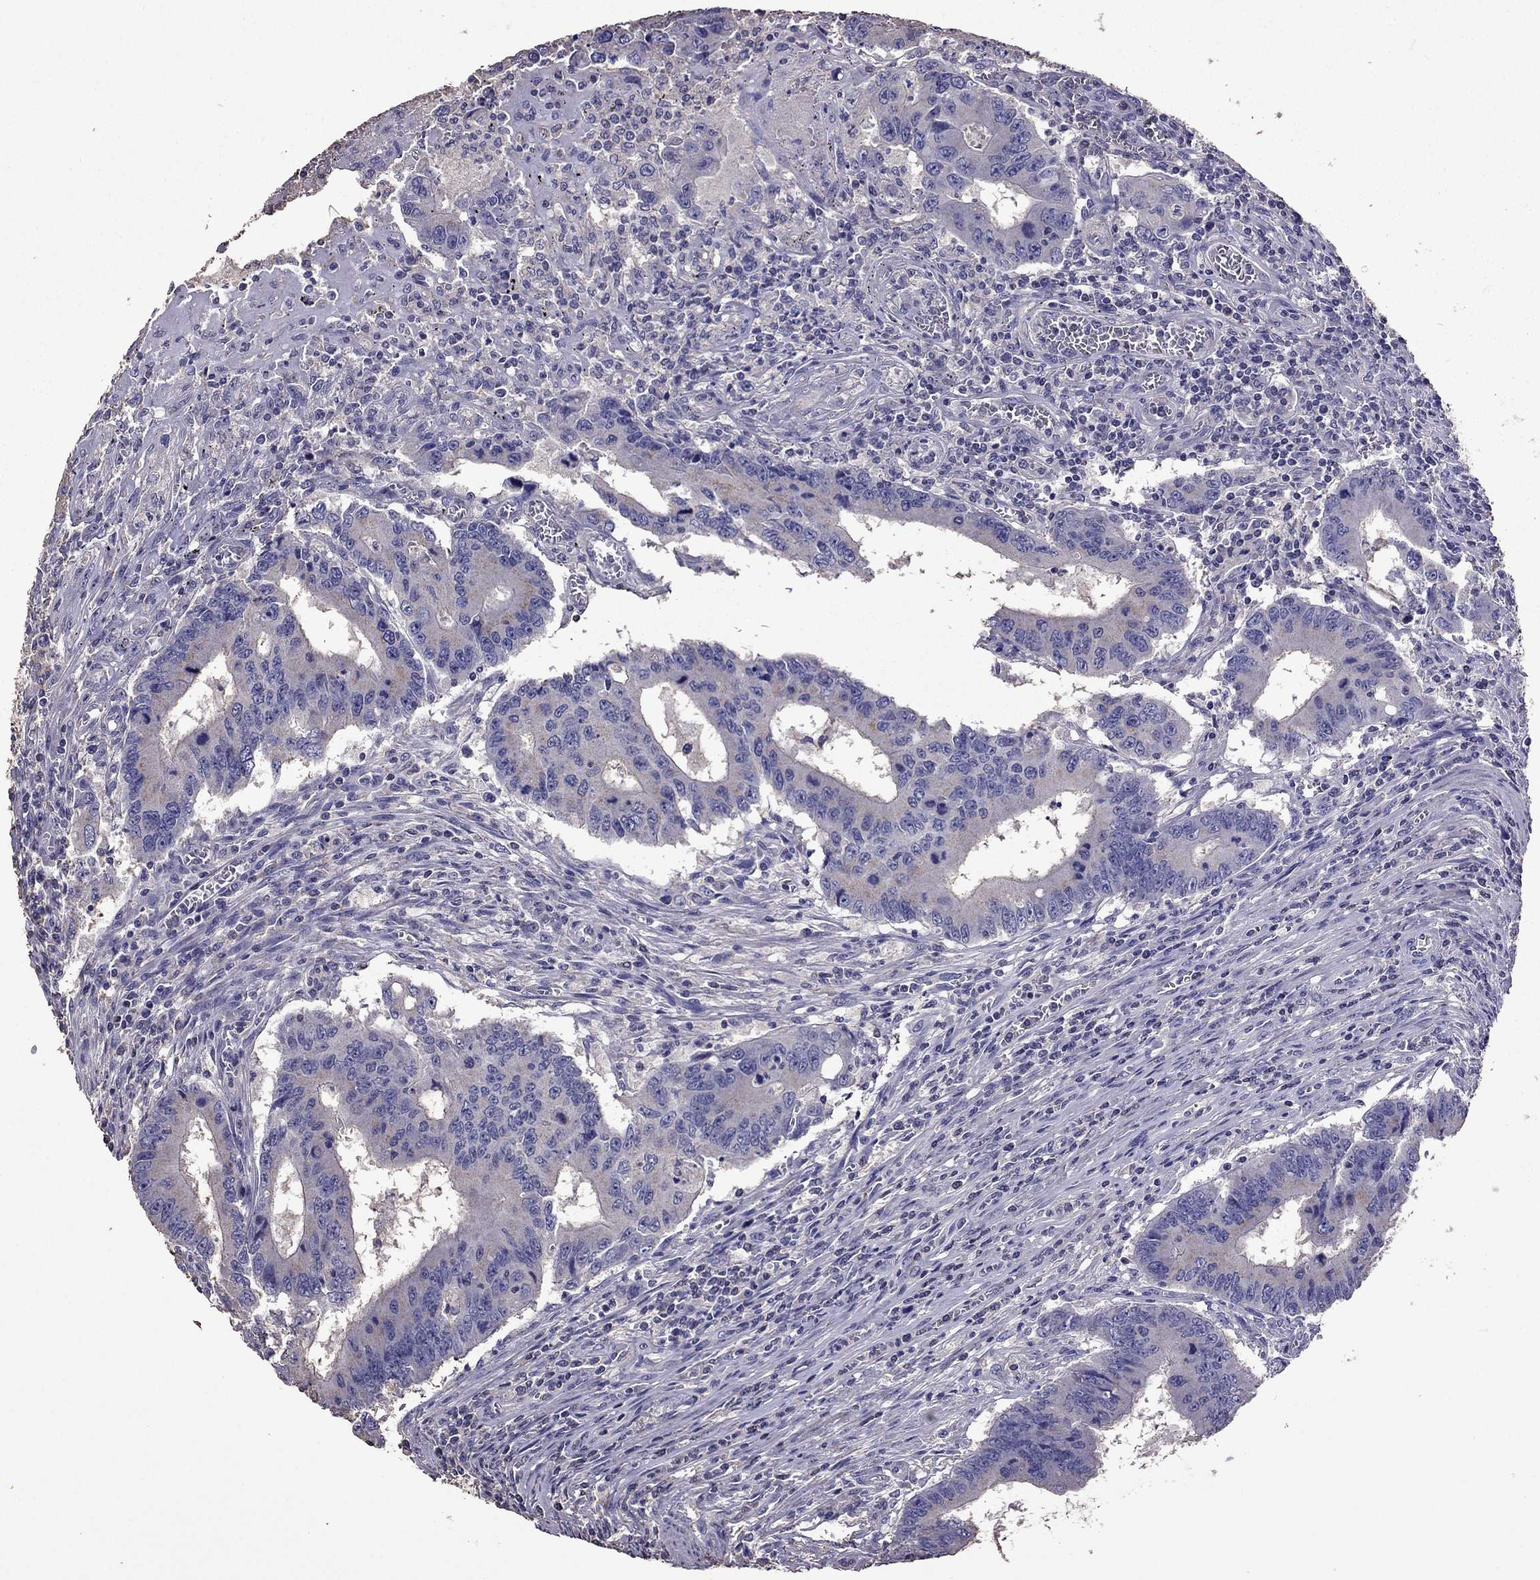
{"staining": {"intensity": "negative", "quantity": "none", "location": "none"}, "tissue": "colorectal cancer", "cell_type": "Tumor cells", "image_type": "cancer", "snomed": [{"axis": "morphology", "description": "Adenocarcinoma, NOS"}, {"axis": "topography", "description": "Colon"}], "caption": "Colorectal cancer (adenocarcinoma) stained for a protein using immunohistochemistry reveals no positivity tumor cells.", "gene": "NKX3-1", "patient": {"sex": "male", "age": 53}}